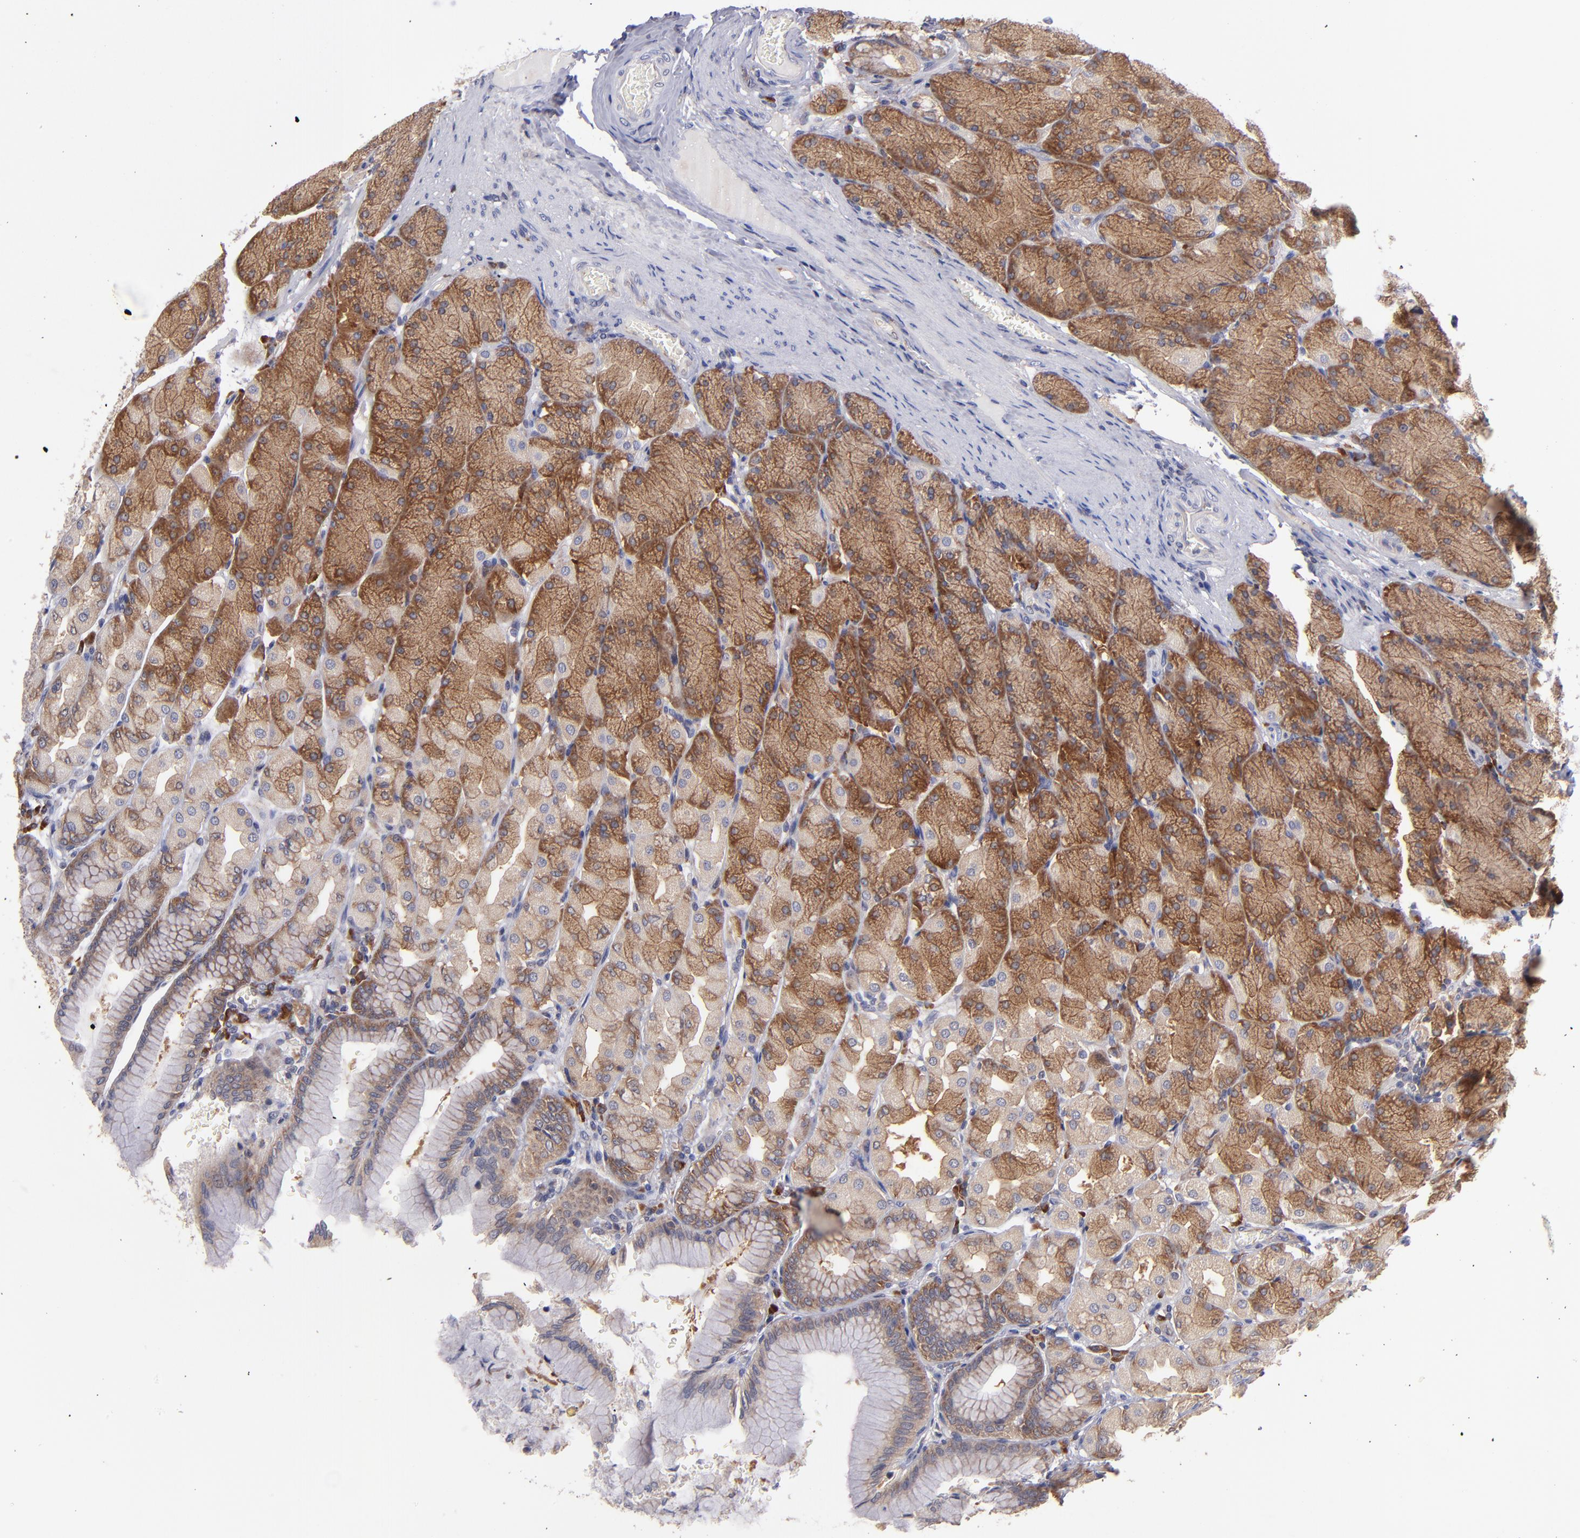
{"staining": {"intensity": "strong", "quantity": ">75%", "location": "cytoplasmic/membranous"}, "tissue": "stomach", "cell_type": "Glandular cells", "image_type": "normal", "snomed": [{"axis": "morphology", "description": "Normal tissue, NOS"}, {"axis": "topography", "description": "Stomach, upper"}], "caption": "Stomach was stained to show a protein in brown. There is high levels of strong cytoplasmic/membranous positivity in approximately >75% of glandular cells. Nuclei are stained in blue.", "gene": "EIF3L", "patient": {"sex": "female", "age": 56}}